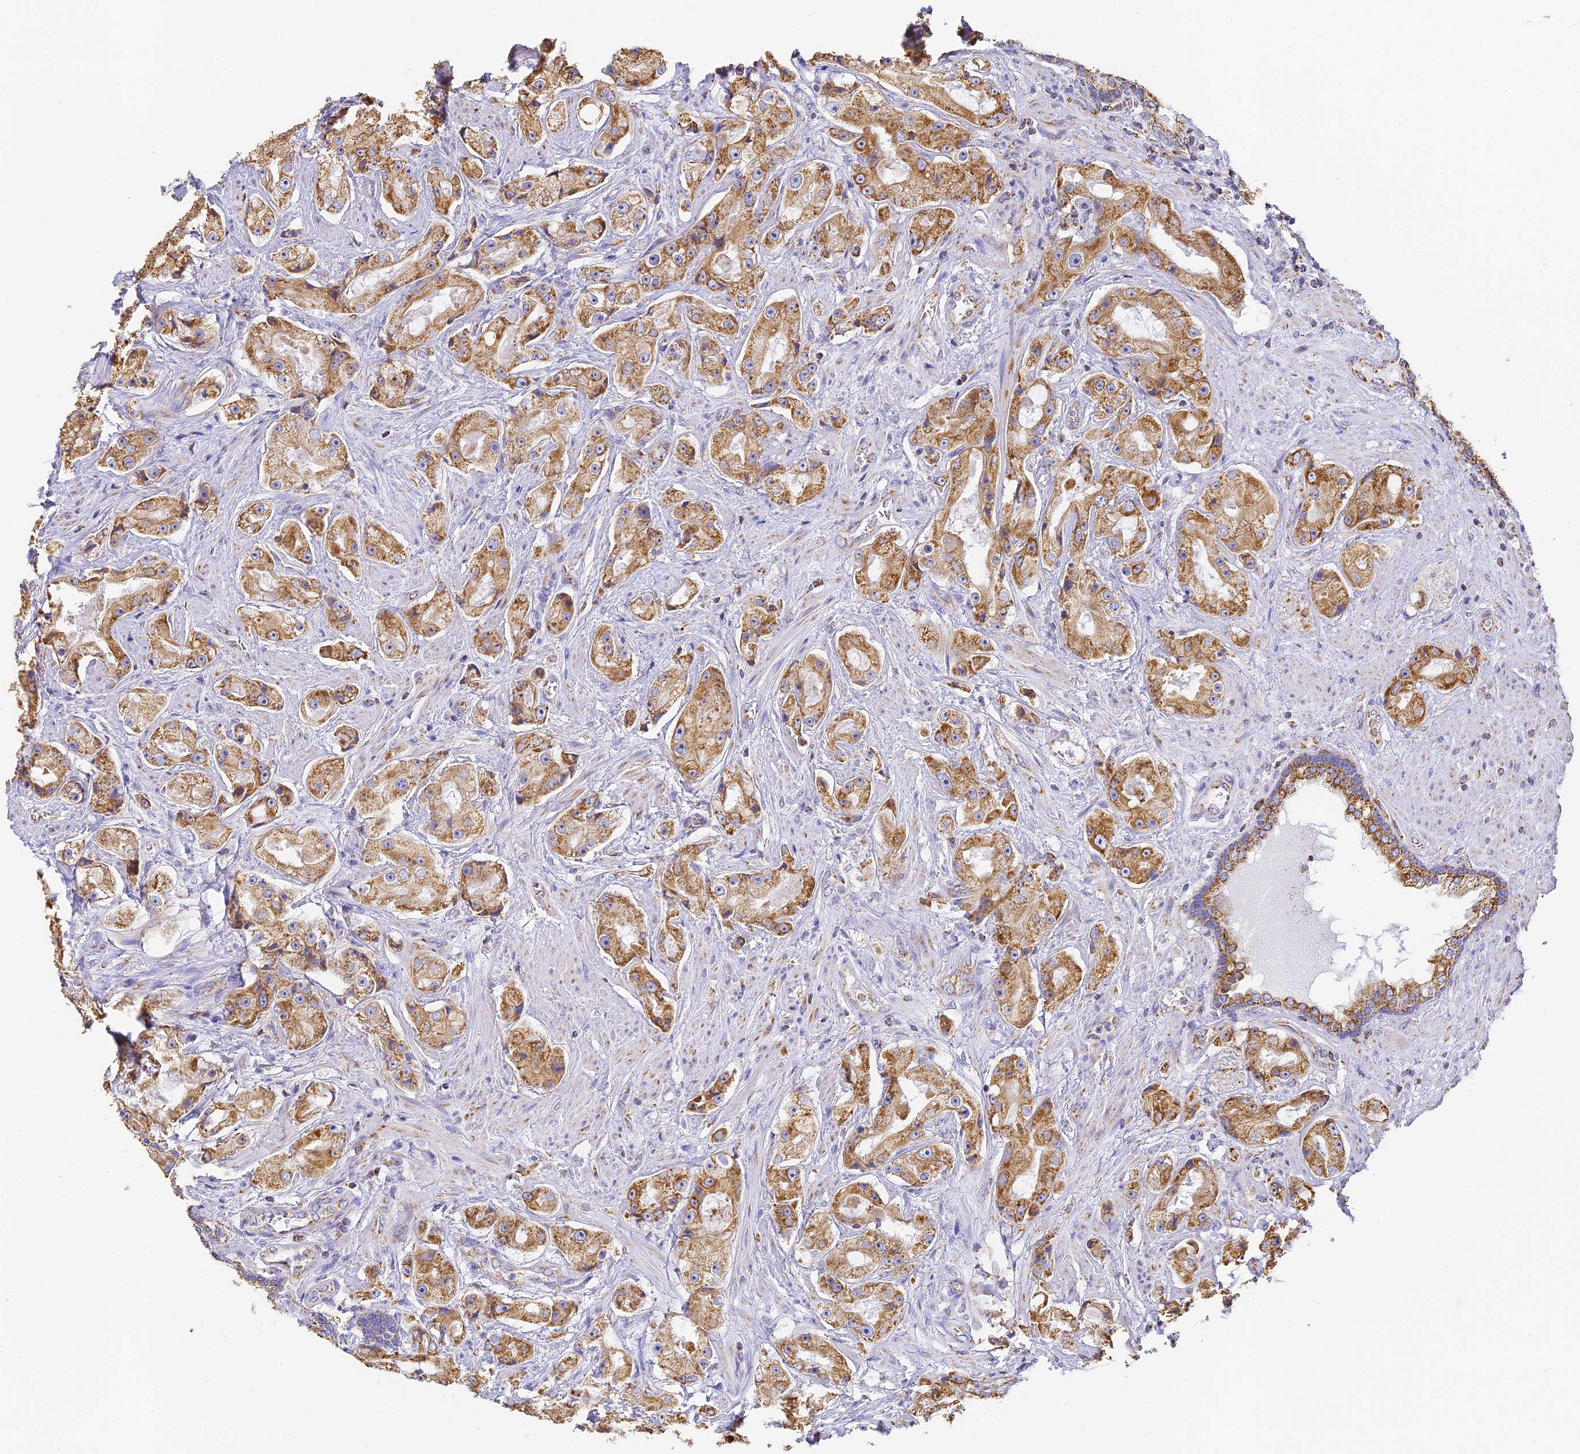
{"staining": {"intensity": "moderate", "quantity": ">75%", "location": "cytoplasmic/membranous"}, "tissue": "prostate cancer", "cell_type": "Tumor cells", "image_type": "cancer", "snomed": [{"axis": "morphology", "description": "Adenocarcinoma, High grade"}, {"axis": "topography", "description": "Prostate"}], "caption": "Protein staining demonstrates moderate cytoplasmic/membranous positivity in about >75% of tumor cells in prostate adenocarcinoma (high-grade).", "gene": "COX6C", "patient": {"sex": "male", "age": 73}}